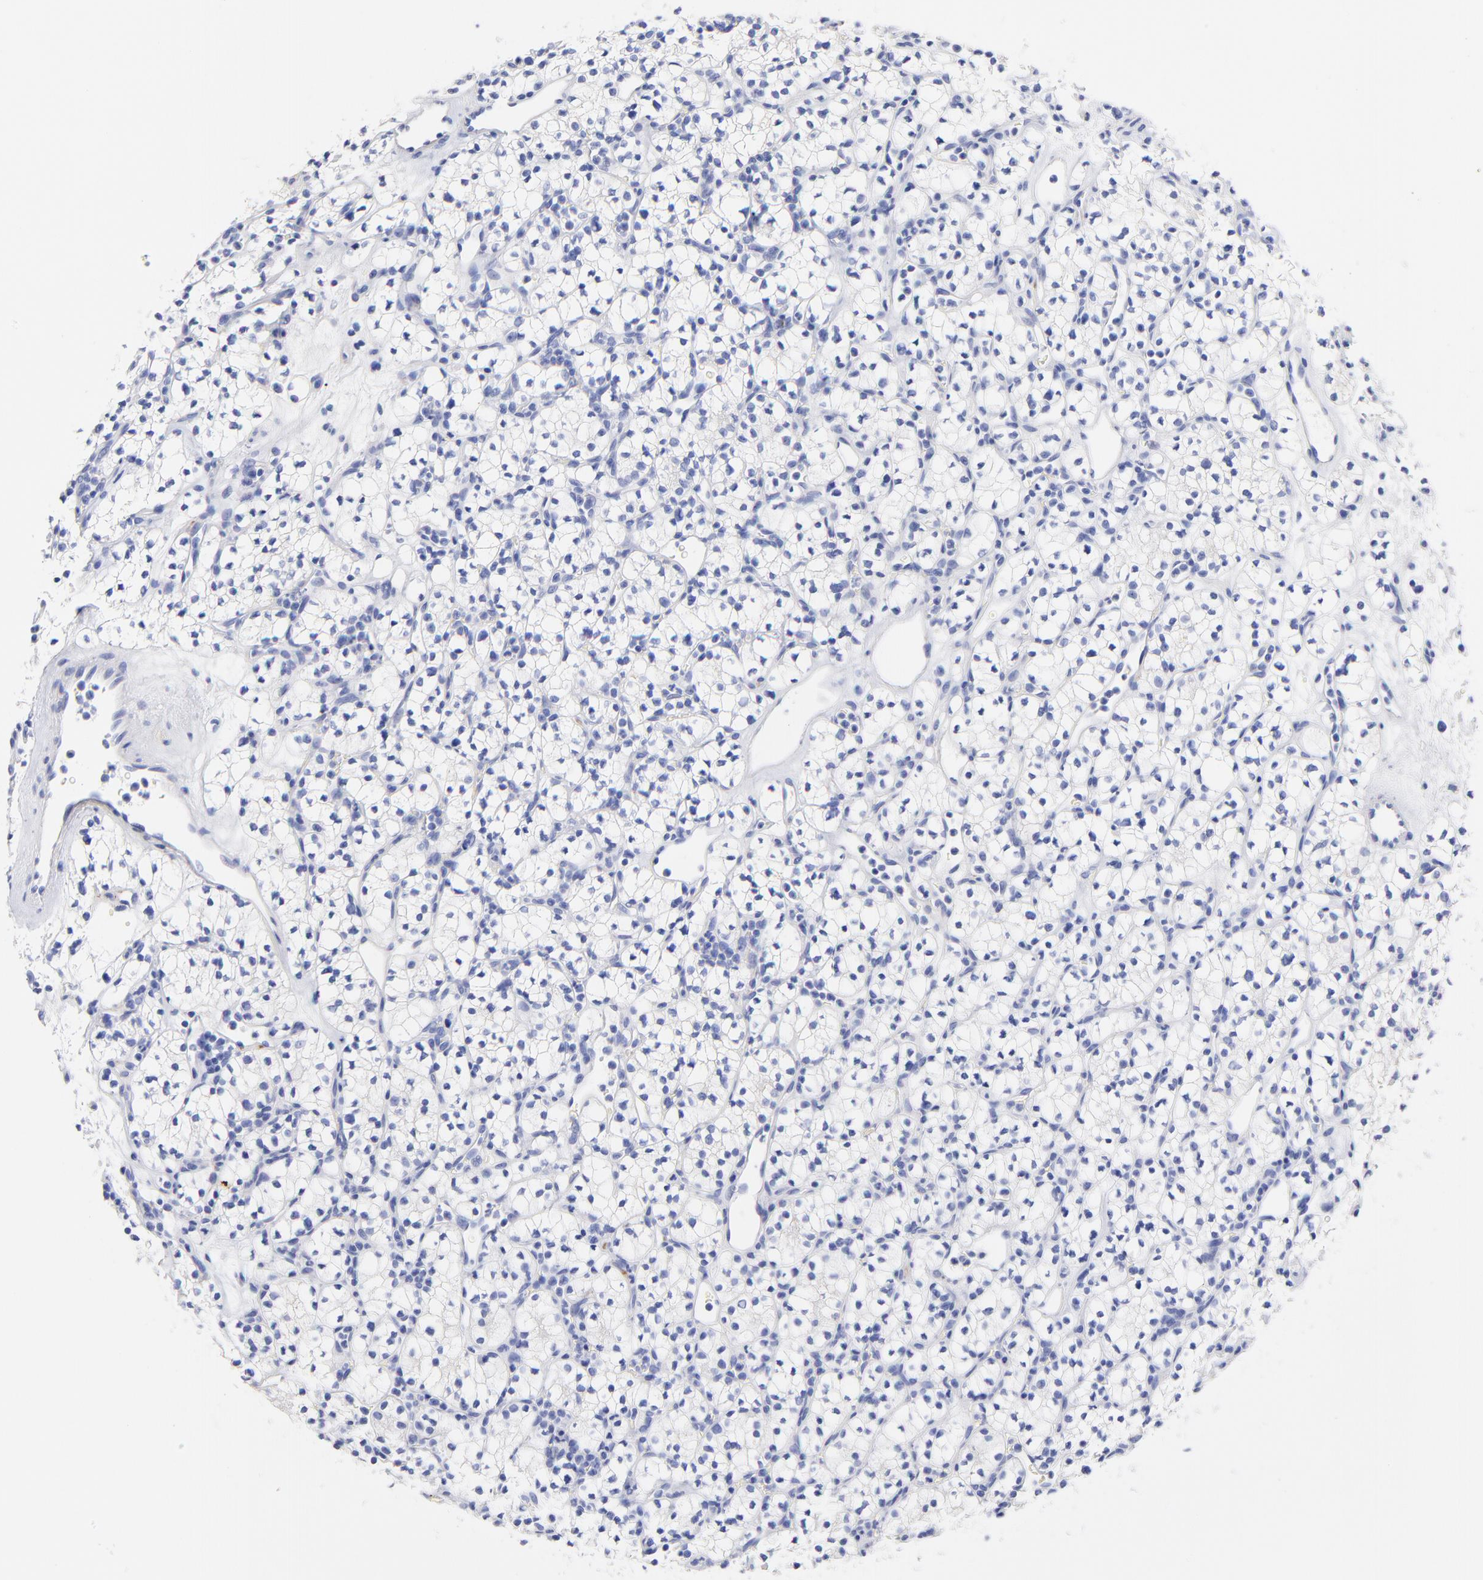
{"staining": {"intensity": "negative", "quantity": "none", "location": "none"}, "tissue": "renal cancer", "cell_type": "Tumor cells", "image_type": "cancer", "snomed": [{"axis": "morphology", "description": "Adenocarcinoma, NOS"}, {"axis": "topography", "description": "Kidney"}], "caption": "Immunohistochemical staining of renal cancer shows no significant positivity in tumor cells. (DAB (3,3'-diaminobenzidine) IHC, high magnification).", "gene": "C1QTNF6", "patient": {"sex": "male", "age": 59}}